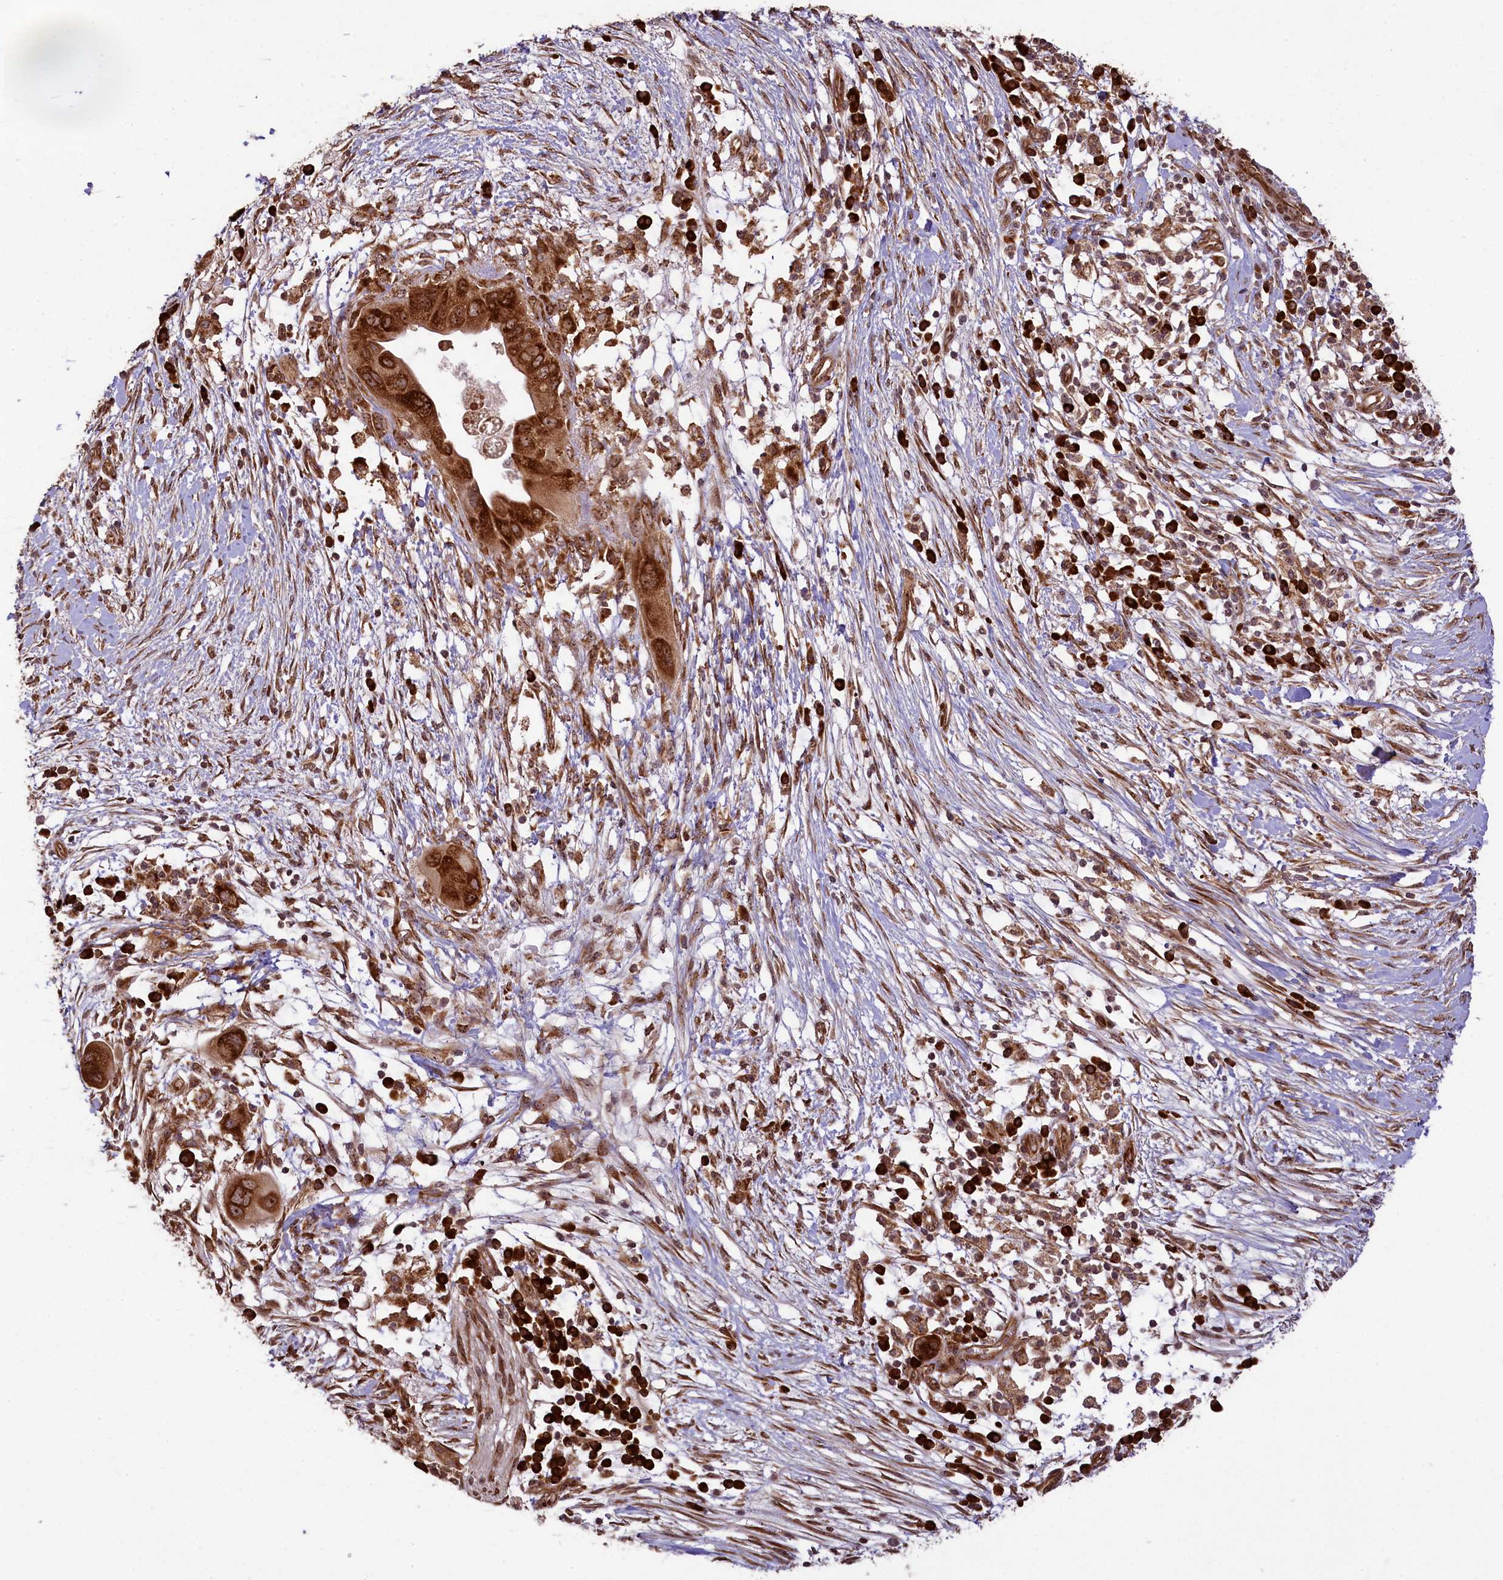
{"staining": {"intensity": "strong", "quantity": ">75%", "location": "cytoplasmic/membranous"}, "tissue": "pancreatic cancer", "cell_type": "Tumor cells", "image_type": "cancer", "snomed": [{"axis": "morphology", "description": "Adenocarcinoma, NOS"}, {"axis": "topography", "description": "Pancreas"}], "caption": "This histopathology image reveals IHC staining of human pancreatic cancer, with high strong cytoplasmic/membranous positivity in about >75% of tumor cells.", "gene": "LARP4", "patient": {"sex": "male", "age": 68}}